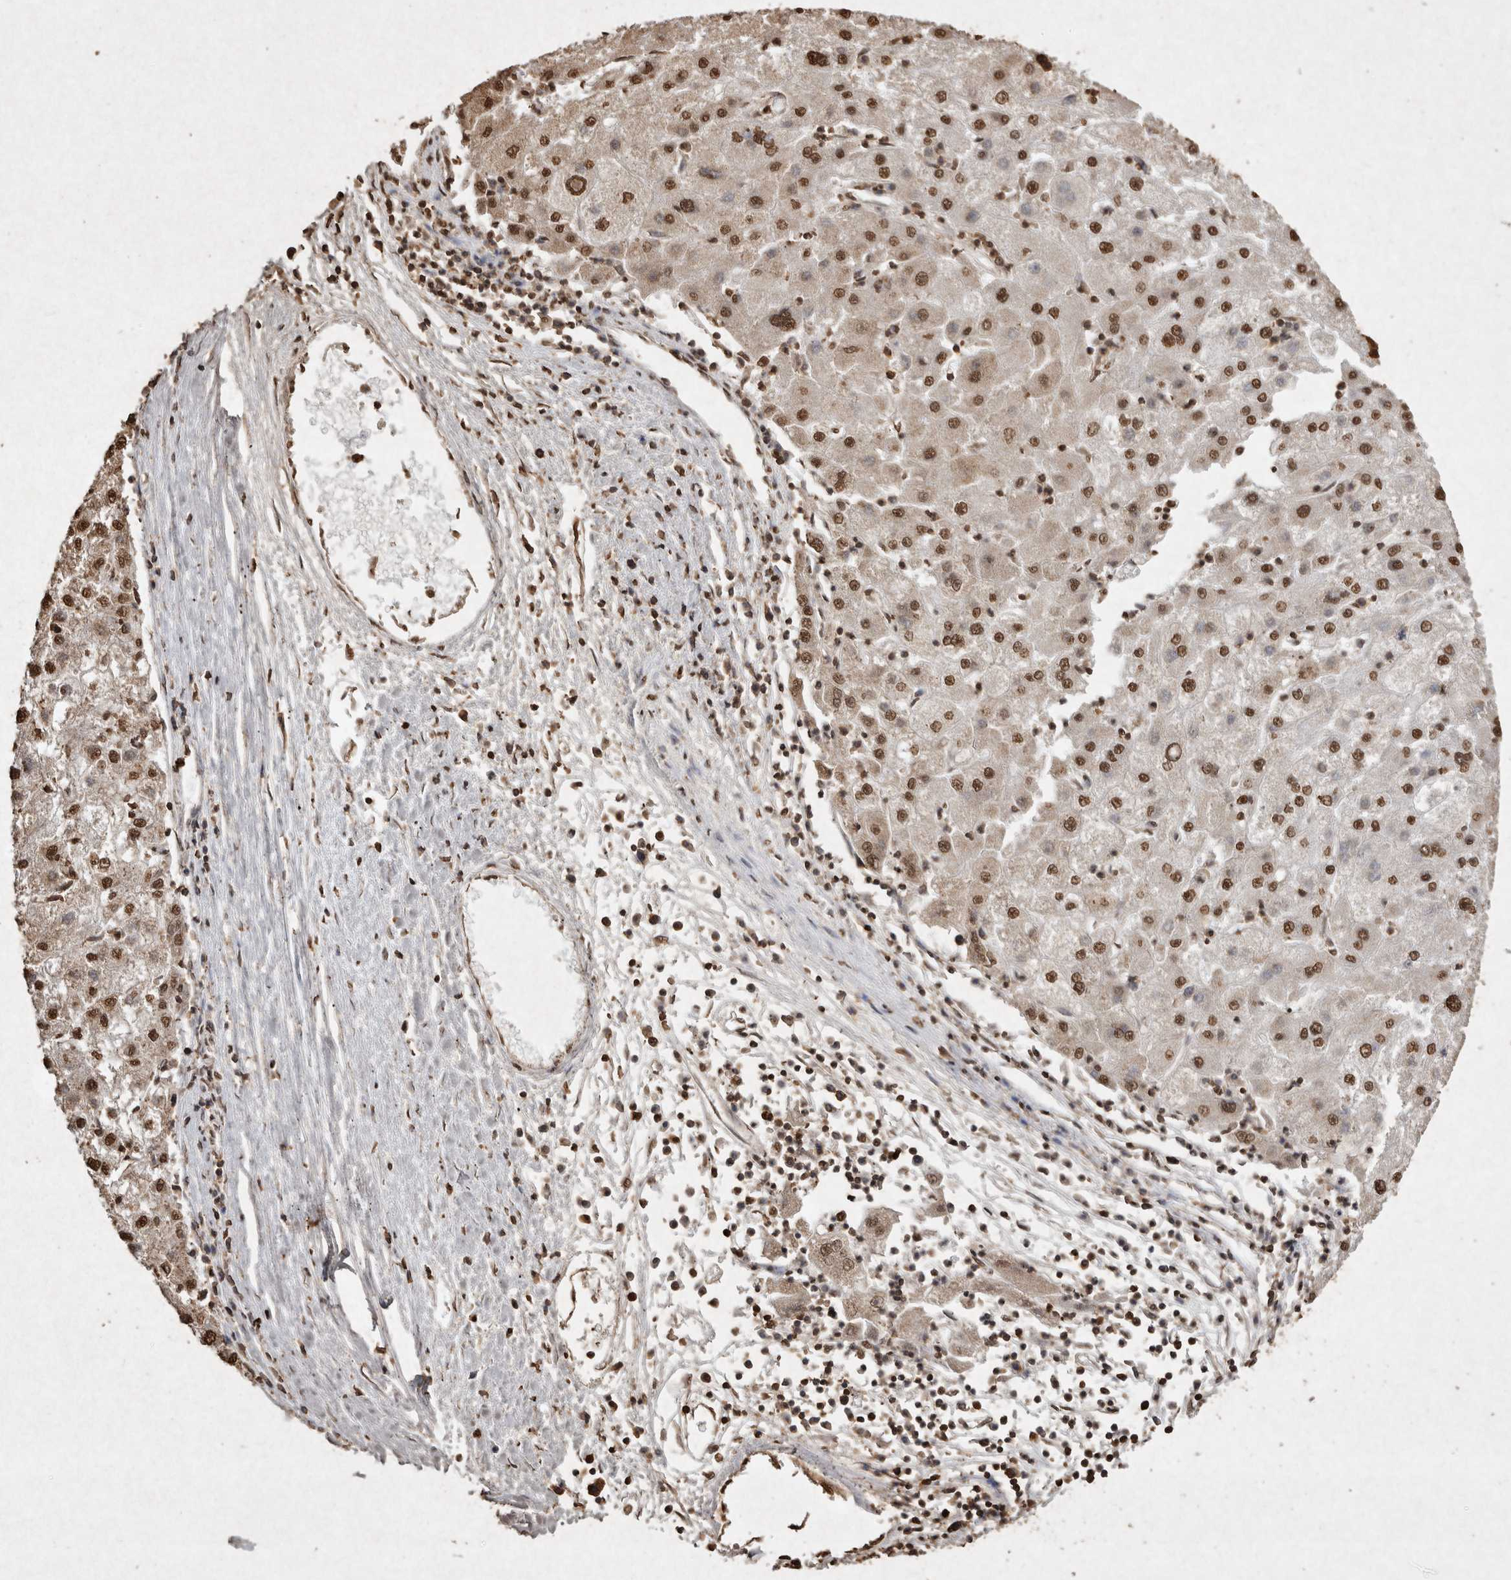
{"staining": {"intensity": "strong", "quantity": ">75%", "location": "nuclear"}, "tissue": "liver cancer", "cell_type": "Tumor cells", "image_type": "cancer", "snomed": [{"axis": "morphology", "description": "Carcinoma, Hepatocellular, NOS"}, {"axis": "topography", "description": "Liver"}], "caption": "This photomicrograph shows immunohistochemistry (IHC) staining of liver cancer (hepatocellular carcinoma), with high strong nuclear positivity in approximately >75% of tumor cells.", "gene": "FSTL3", "patient": {"sex": "male", "age": 72}}